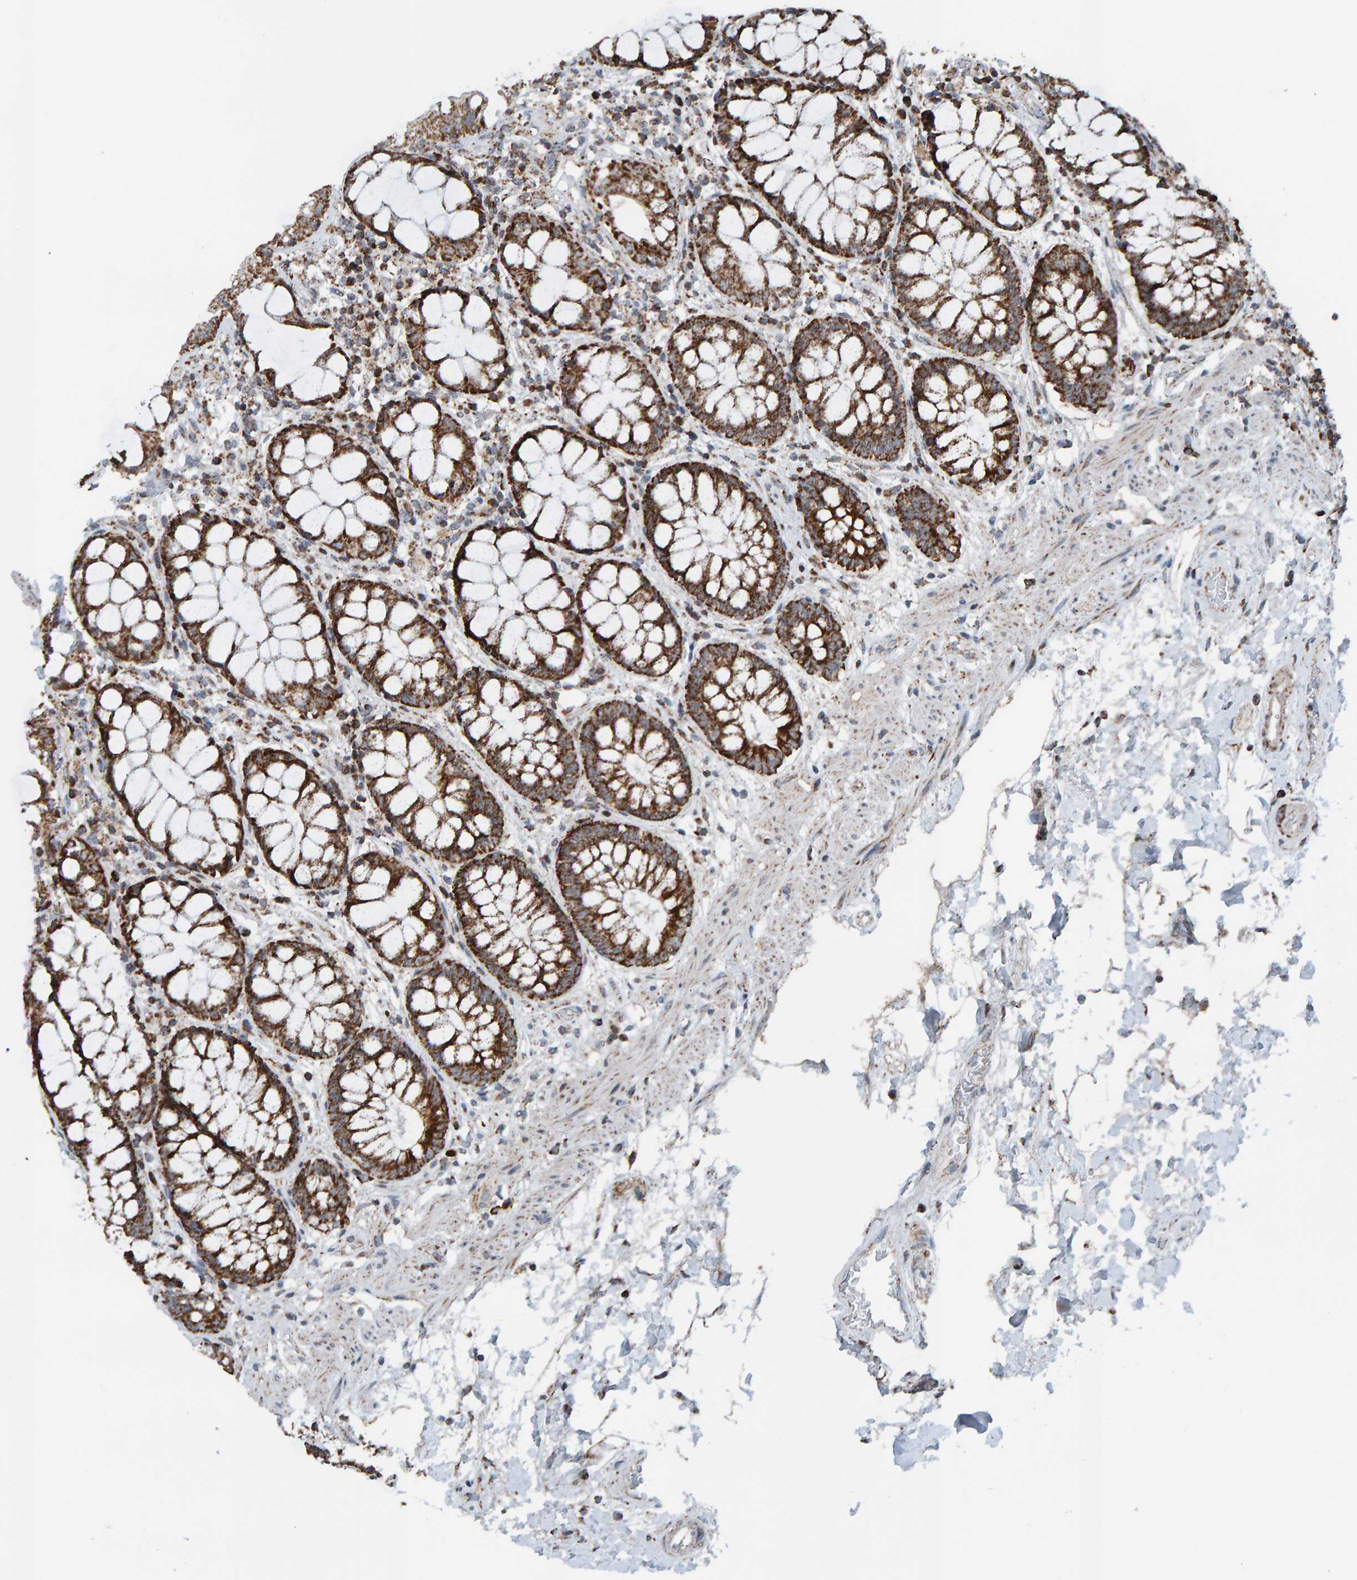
{"staining": {"intensity": "moderate", "quantity": ">75%", "location": "cytoplasmic/membranous"}, "tissue": "rectum", "cell_type": "Glandular cells", "image_type": "normal", "snomed": [{"axis": "morphology", "description": "Normal tissue, NOS"}, {"axis": "topography", "description": "Rectum"}], "caption": "Normal rectum was stained to show a protein in brown. There is medium levels of moderate cytoplasmic/membranous positivity in approximately >75% of glandular cells.", "gene": "ZNF48", "patient": {"sex": "male", "age": 64}}